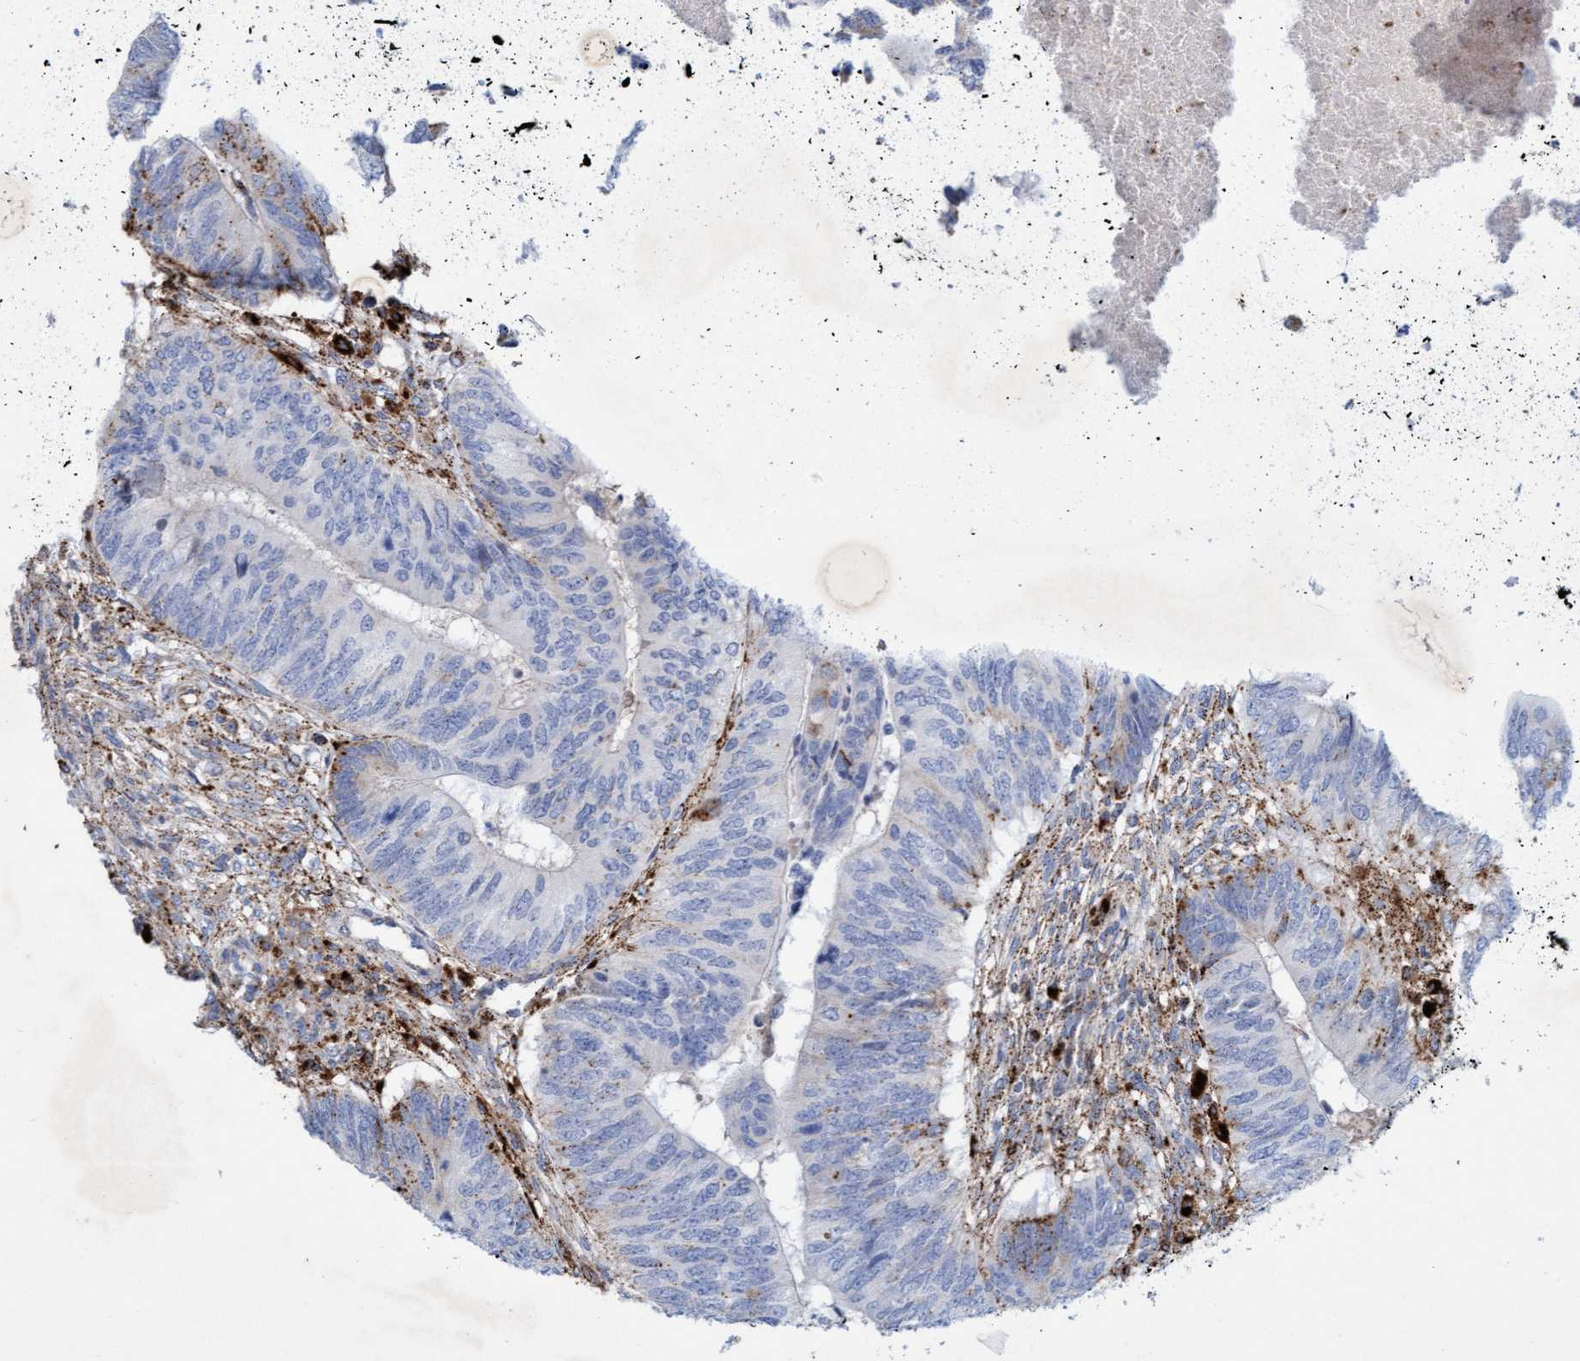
{"staining": {"intensity": "moderate", "quantity": "25%-75%", "location": "cytoplasmic/membranous"}, "tissue": "colorectal cancer", "cell_type": "Tumor cells", "image_type": "cancer", "snomed": [{"axis": "morphology", "description": "Adenocarcinoma, NOS"}, {"axis": "topography", "description": "Colon"}], "caption": "A medium amount of moderate cytoplasmic/membranous positivity is appreciated in approximately 25%-75% of tumor cells in colorectal adenocarcinoma tissue. (brown staining indicates protein expression, while blue staining denotes nuclei).", "gene": "SGSH", "patient": {"sex": "female", "age": 67}}